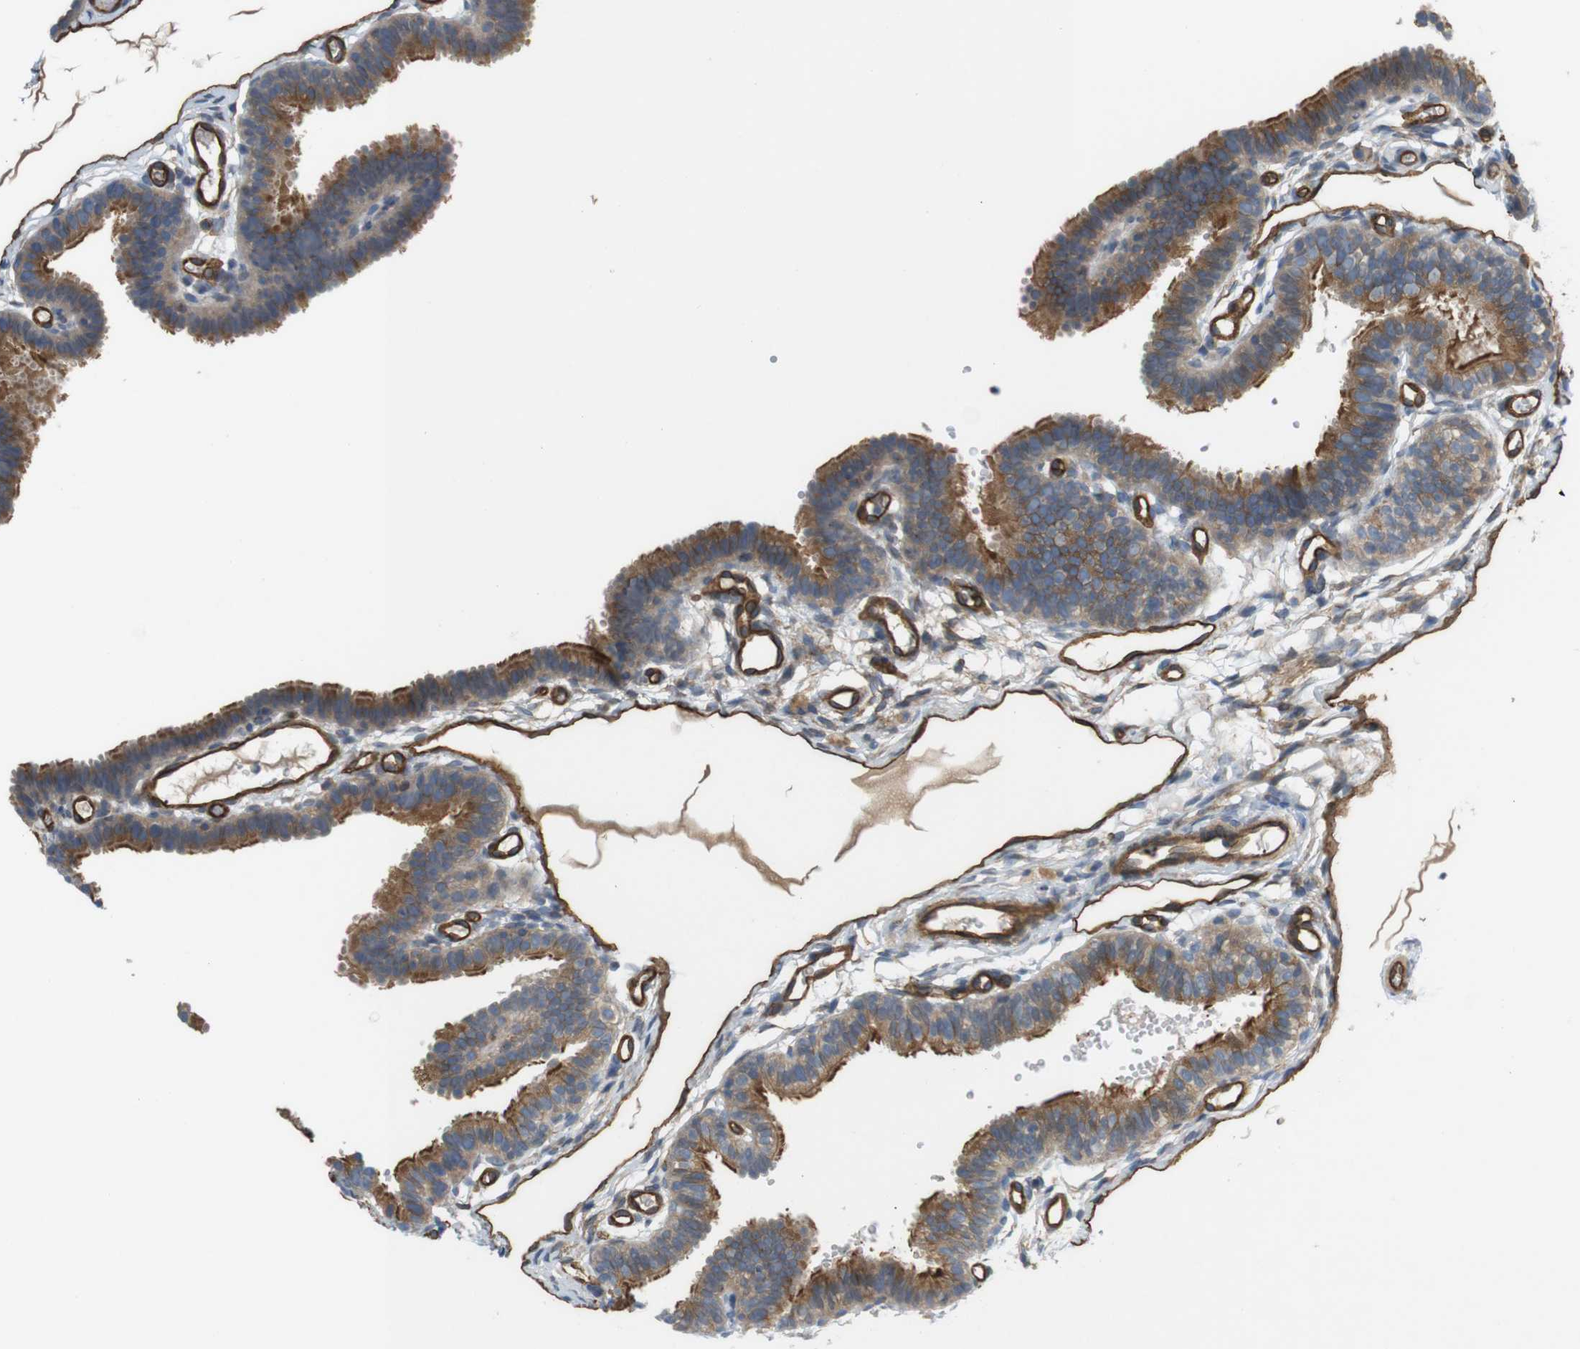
{"staining": {"intensity": "moderate", "quantity": ">75%", "location": "cytoplasmic/membranous"}, "tissue": "fallopian tube", "cell_type": "Glandular cells", "image_type": "normal", "snomed": [{"axis": "morphology", "description": "Normal tissue, NOS"}, {"axis": "topography", "description": "Fallopian tube"}, {"axis": "topography", "description": "Placenta"}], "caption": "The image reveals a brown stain indicating the presence of a protein in the cytoplasmic/membranous of glandular cells in fallopian tube.", "gene": "BVES", "patient": {"sex": "female", "age": 34}}